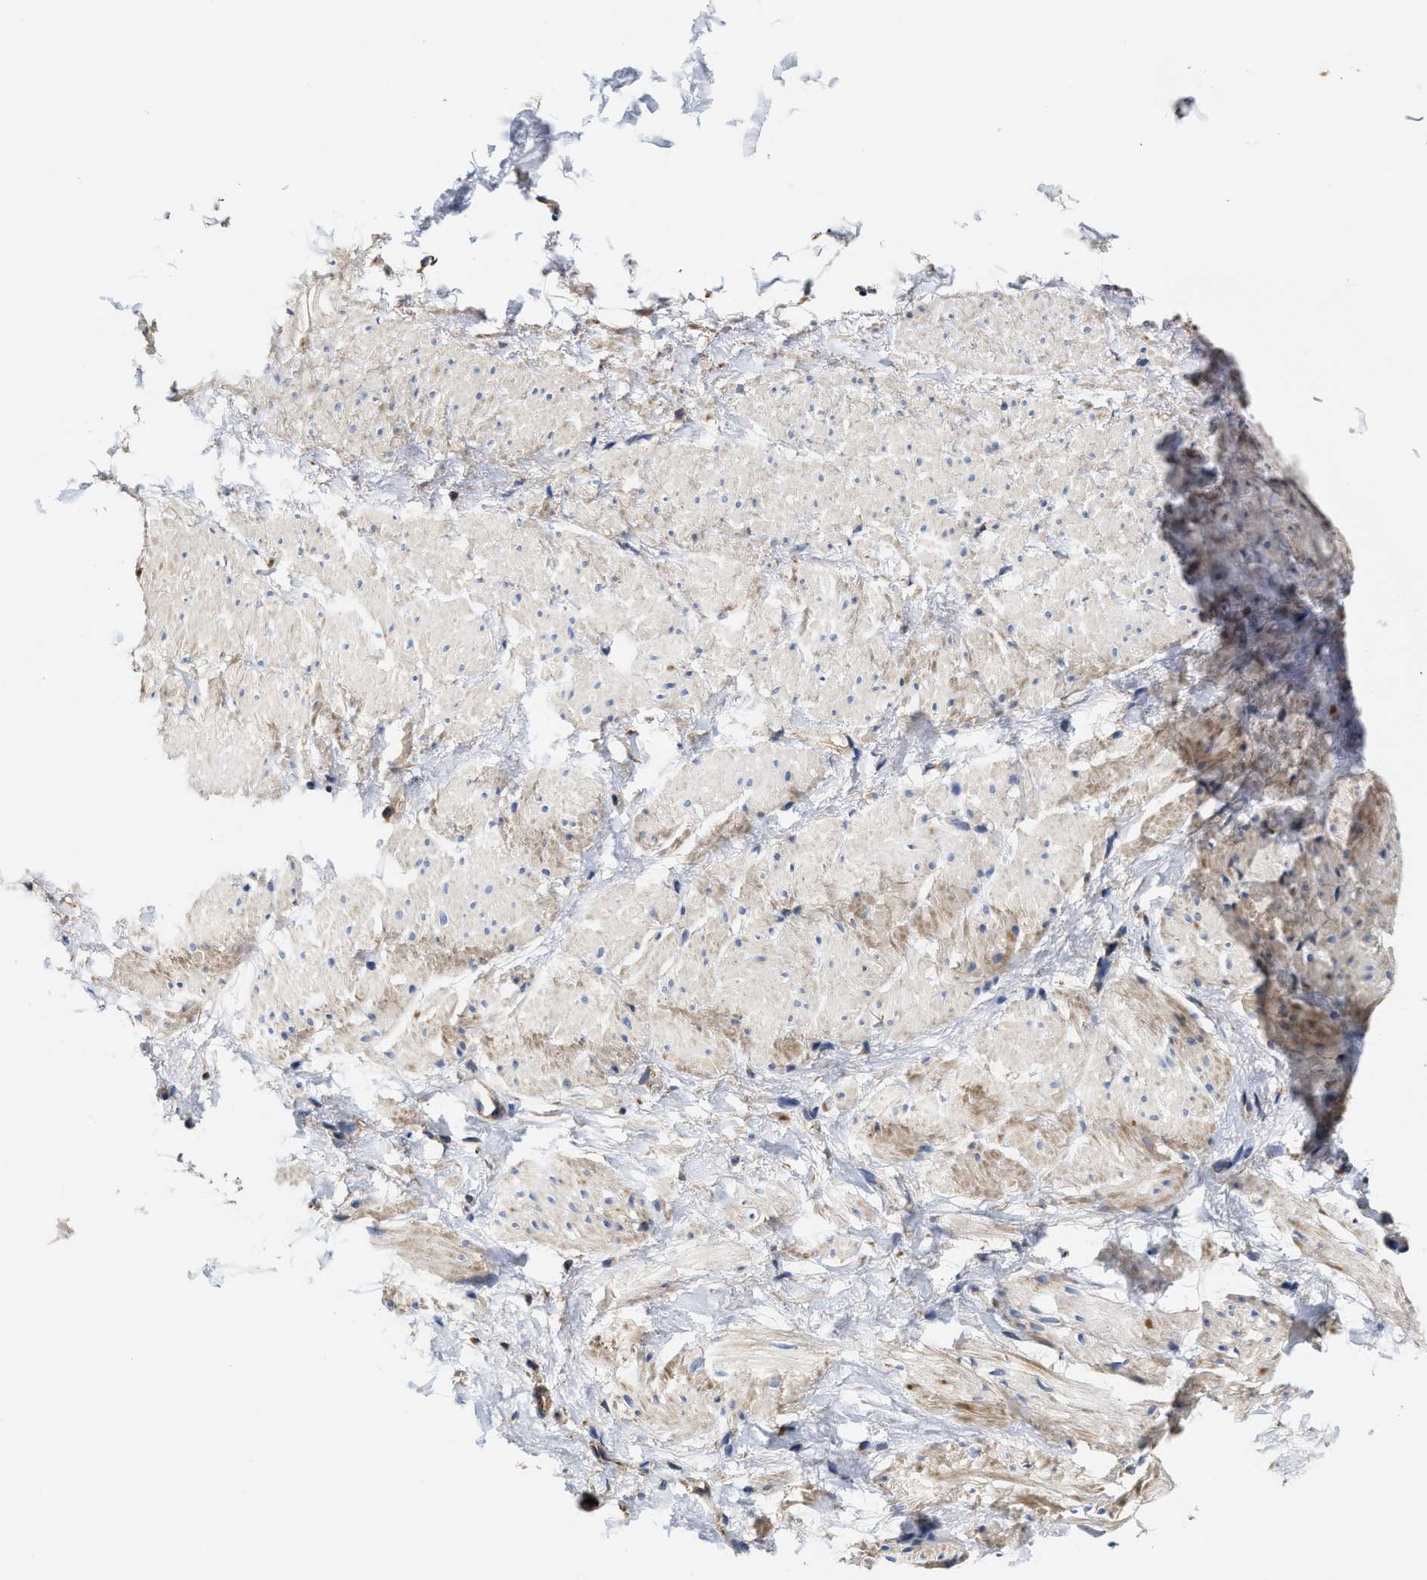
{"staining": {"intensity": "weak", "quantity": "25%-75%", "location": "cytoplasmic/membranous"}, "tissue": "smooth muscle", "cell_type": "Smooth muscle cells", "image_type": "normal", "snomed": [{"axis": "morphology", "description": "Normal tissue, NOS"}, {"axis": "topography", "description": "Smooth muscle"}], "caption": "Immunohistochemistry of benign human smooth muscle shows low levels of weak cytoplasmic/membranous expression in approximately 25%-75% of smooth muscle cells. The staining is performed using DAB brown chromogen to label protein expression. The nuclei are counter-stained blue using hematoxylin.", "gene": "TRAF6", "patient": {"sex": "male", "age": 16}}